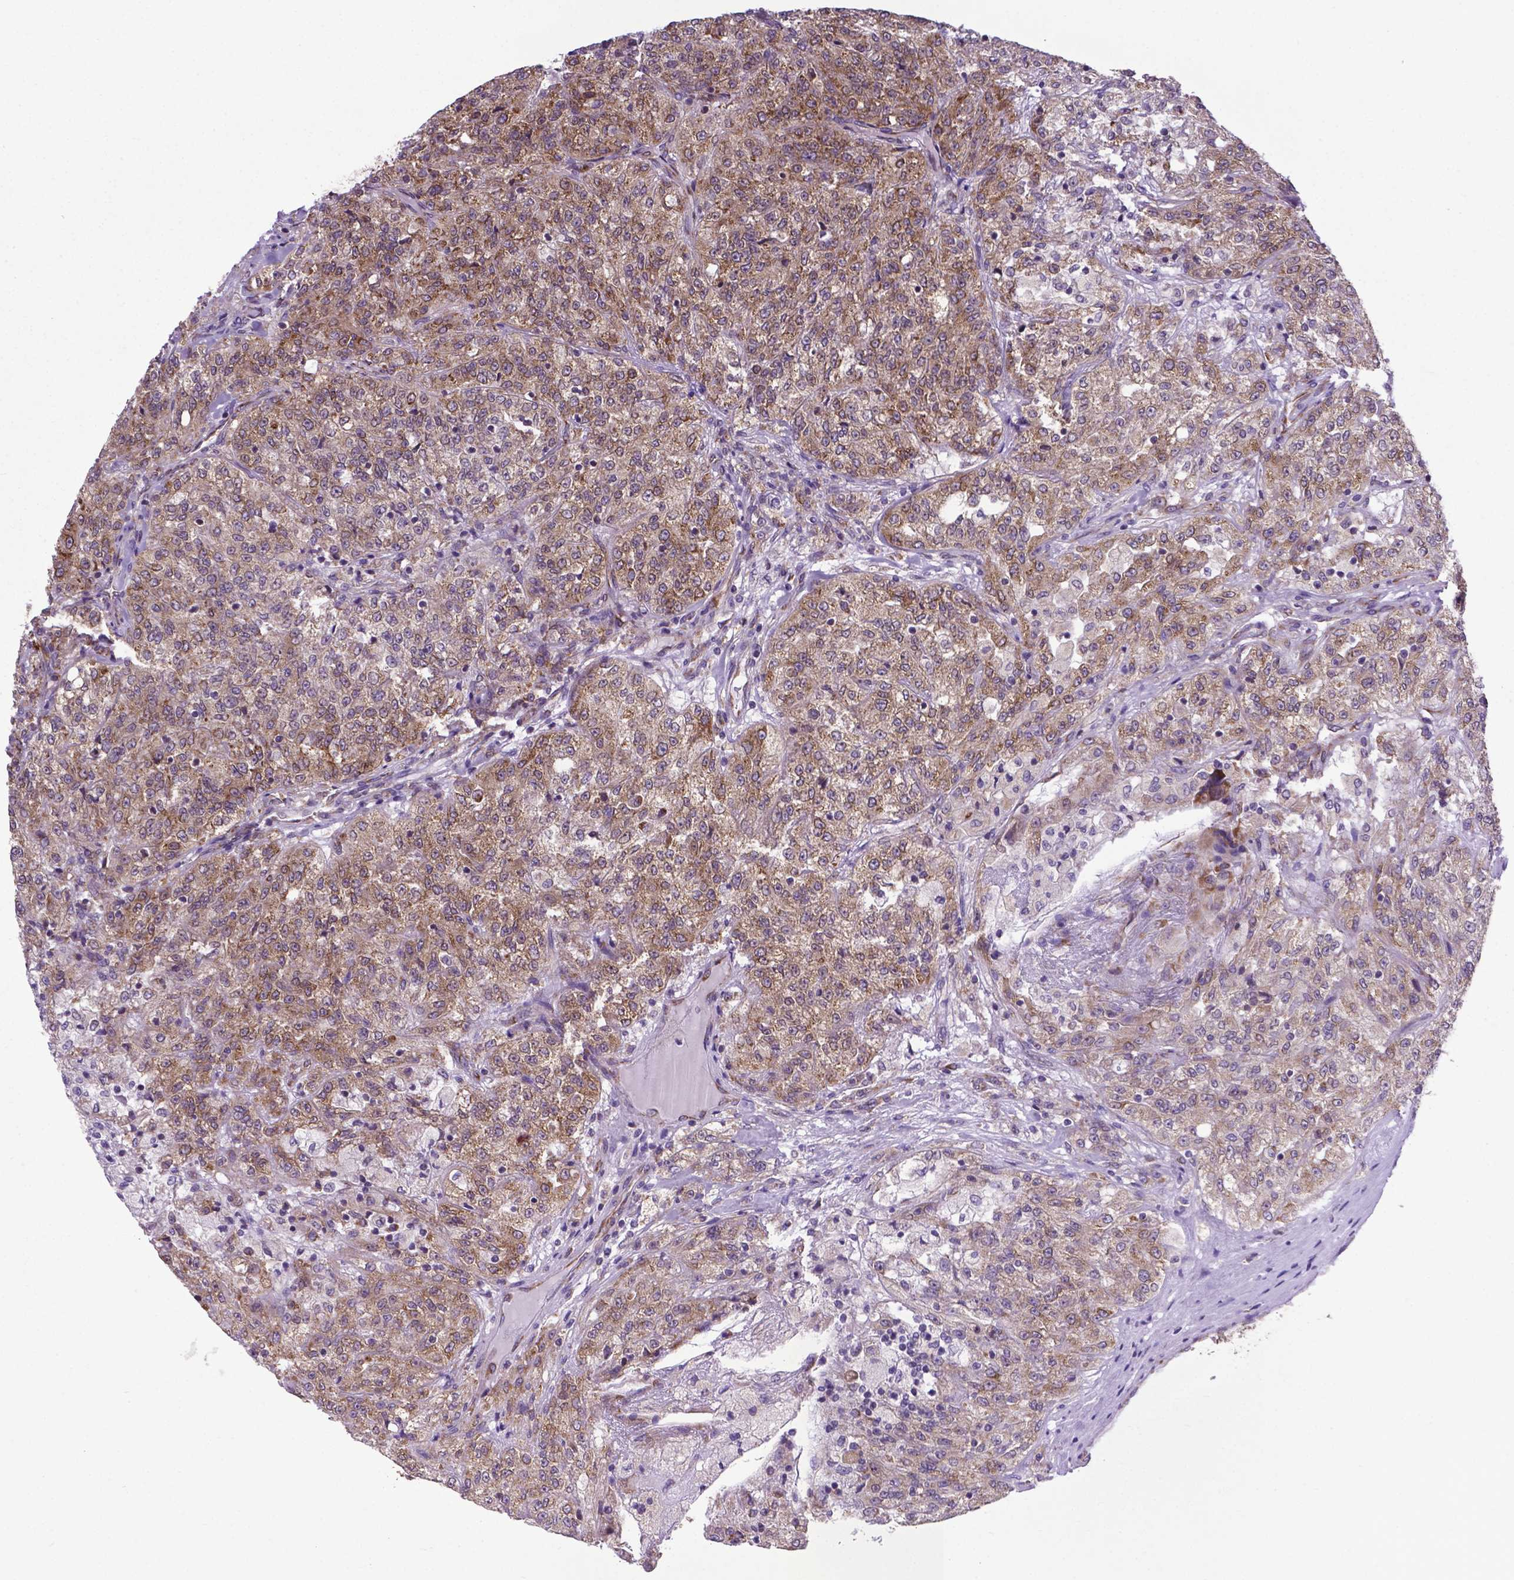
{"staining": {"intensity": "weak", "quantity": "25%-75%", "location": "cytoplasmic/membranous"}, "tissue": "renal cancer", "cell_type": "Tumor cells", "image_type": "cancer", "snomed": [{"axis": "morphology", "description": "Adenocarcinoma, NOS"}, {"axis": "topography", "description": "Kidney"}], "caption": "This is a photomicrograph of immunohistochemistry (IHC) staining of renal adenocarcinoma, which shows weak staining in the cytoplasmic/membranous of tumor cells.", "gene": "WDR83OS", "patient": {"sex": "female", "age": 63}}